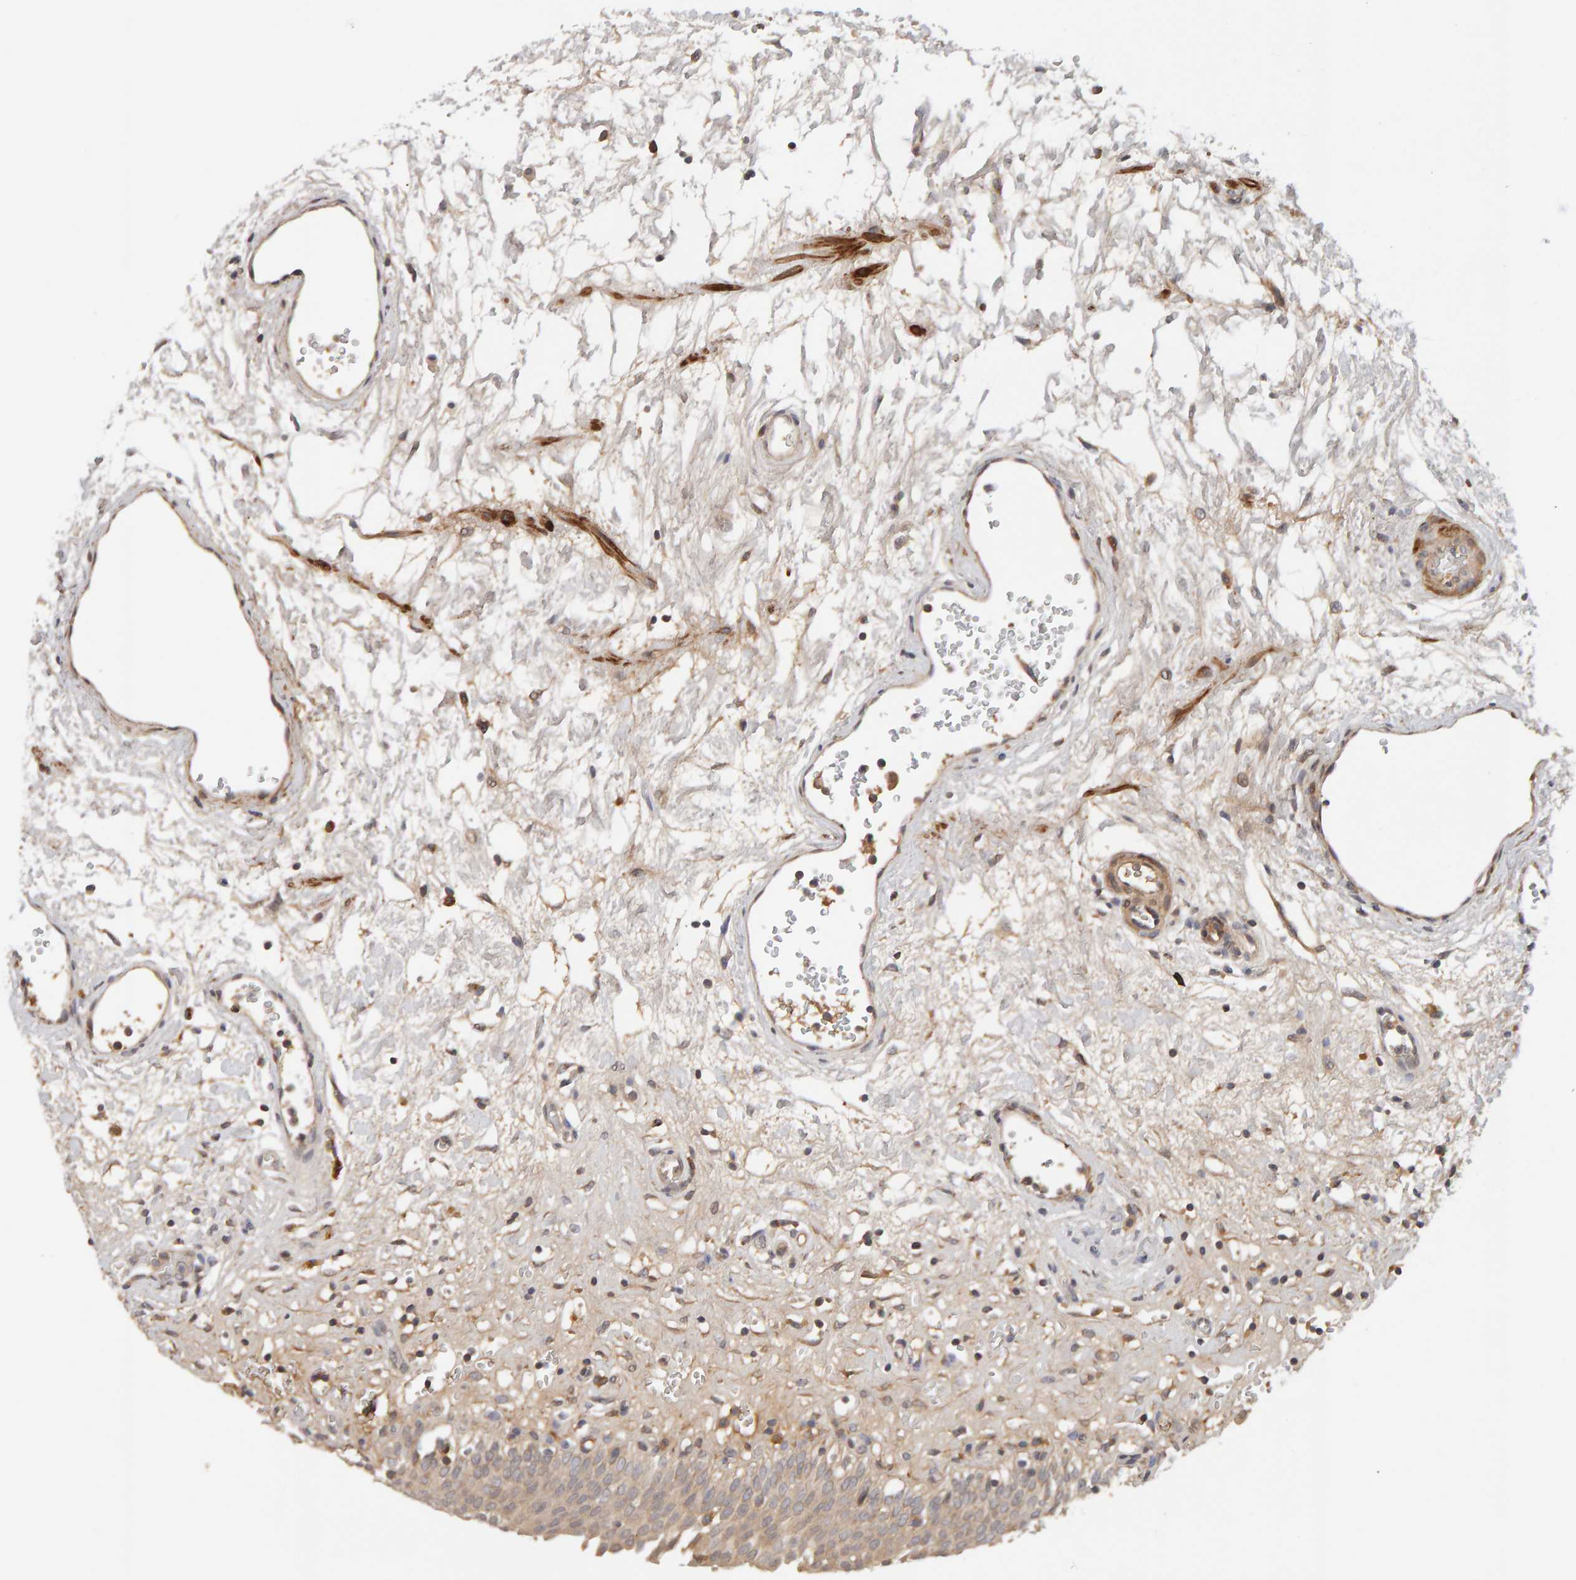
{"staining": {"intensity": "weak", "quantity": ">75%", "location": "cytoplasmic/membranous"}, "tissue": "urinary bladder", "cell_type": "Urothelial cells", "image_type": "normal", "snomed": [{"axis": "morphology", "description": "Urothelial carcinoma, High grade"}, {"axis": "topography", "description": "Urinary bladder"}], "caption": "Protein expression analysis of benign urinary bladder displays weak cytoplasmic/membranous staining in about >75% of urothelial cells.", "gene": "NUDCD1", "patient": {"sex": "male", "age": 46}}